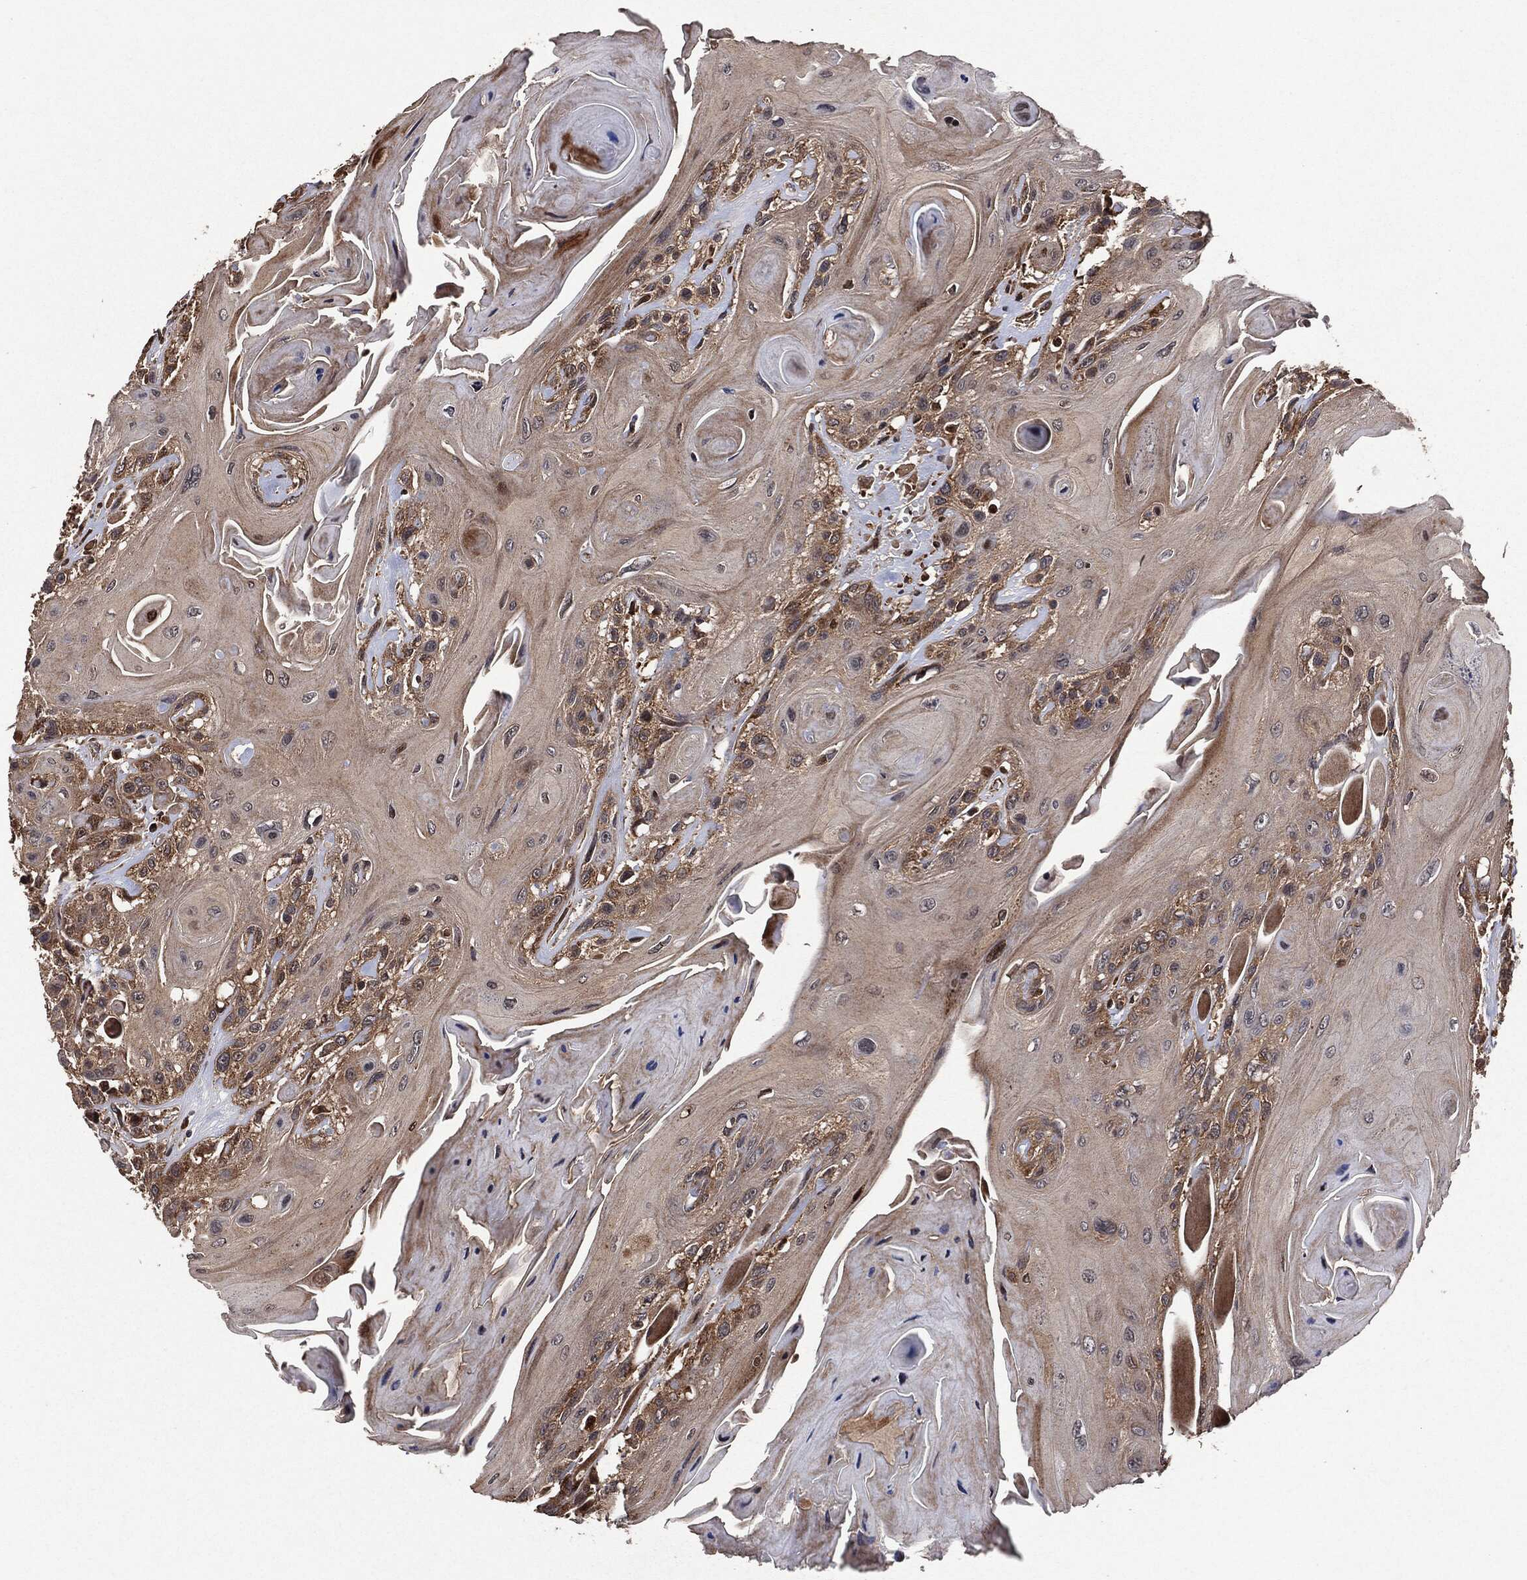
{"staining": {"intensity": "weak", "quantity": "<25%", "location": "cytoplasmic/membranous"}, "tissue": "head and neck cancer", "cell_type": "Tumor cells", "image_type": "cancer", "snomed": [{"axis": "morphology", "description": "Squamous cell carcinoma, NOS"}, {"axis": "topography", "description": "Head-Neck"}], "caption": "High power microscopy histopathology image of an immunohistochemistry (IHC) photomicrograph of head and neck cancer, revealing no significant staining in tumor cells.", "gene": "BCAR1", "patient": {"sex": "female", "age": 59}}